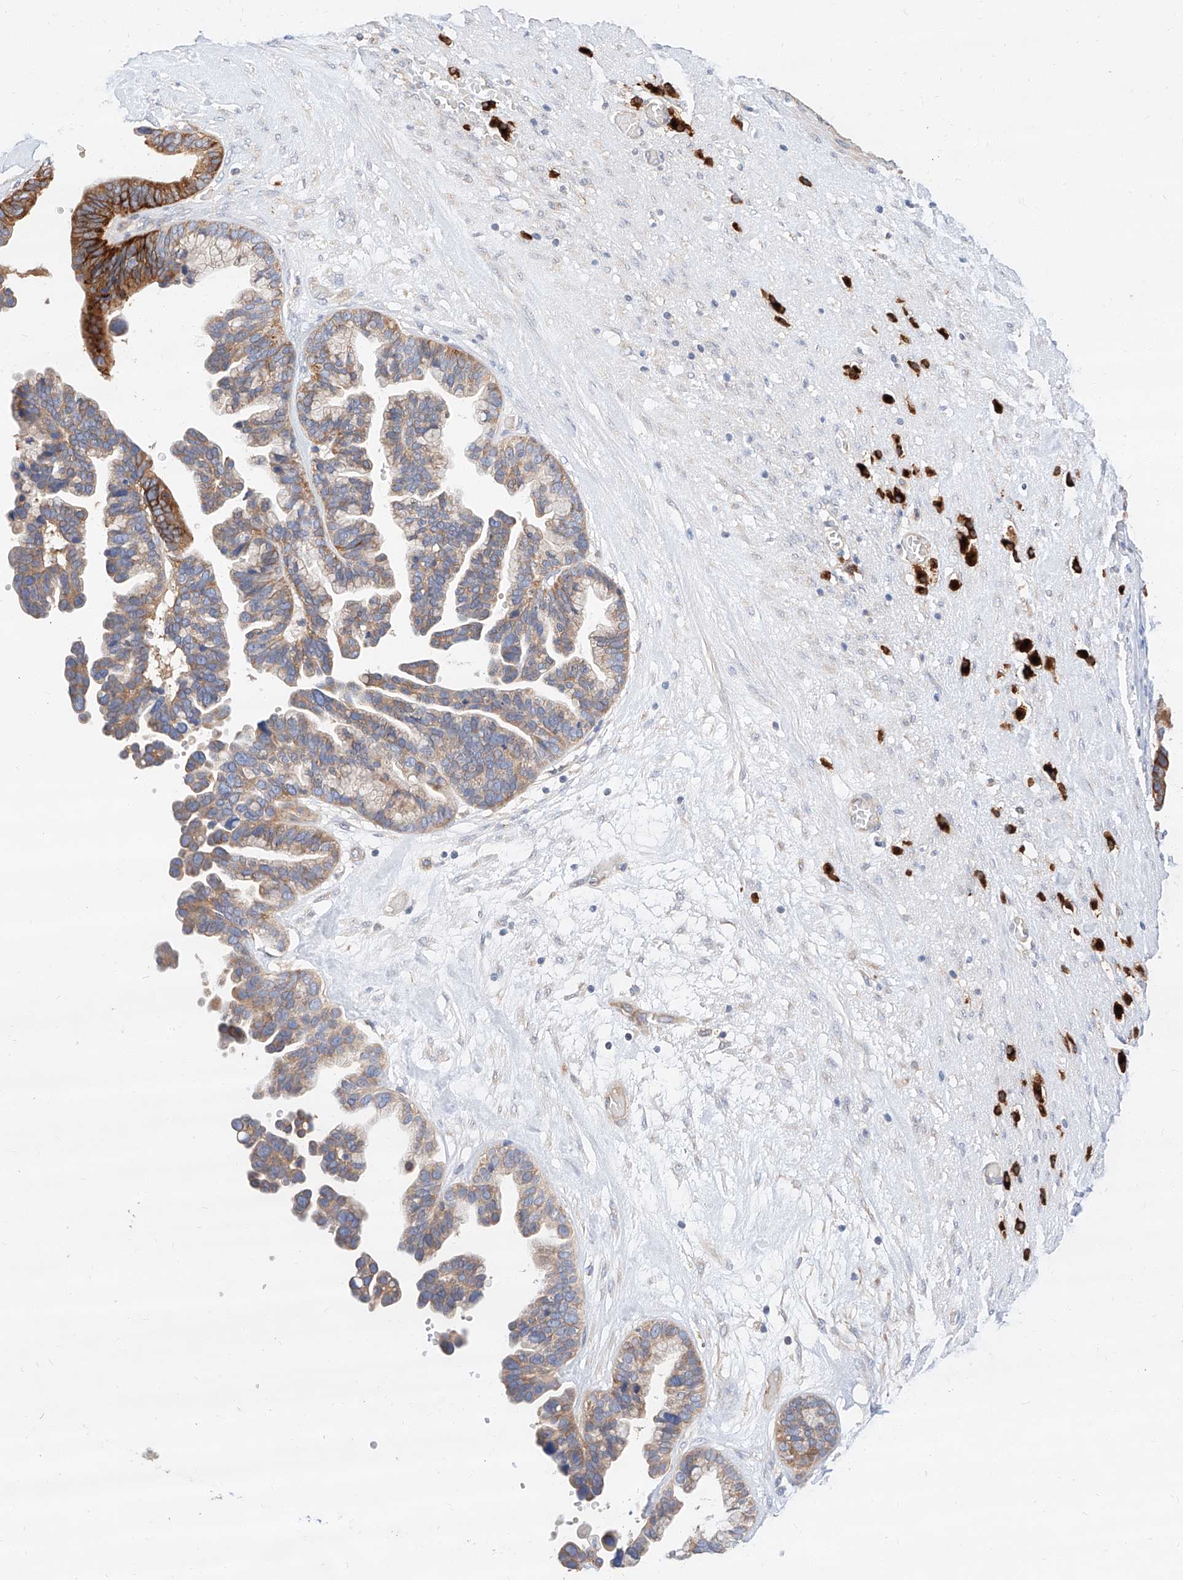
{"staining": {"intensity": "strong", "quantity": "25%-75%", "location": "cytoplasmic/membranous"}, "tissue": "ovarian cancer", "cell_type": "Tumor cells", "image_type": "cancer", "snomed": [{"axis": "morphology", "description": "Cystadenocarcinoma, serous, NOS"}, {"axis": "topography", "description": "Ovary"}], "caption": "Tumor cells reveal strong cytoplasmic/membranous expression in about 25%-75% of cells in ovarian cancer (serous cystadenocarcinoma). (DAB IHC, brown staining for protein, blue staining for nuclei).", "gene": "GLMN", "patient": {"sex": "female", "age": 56}}